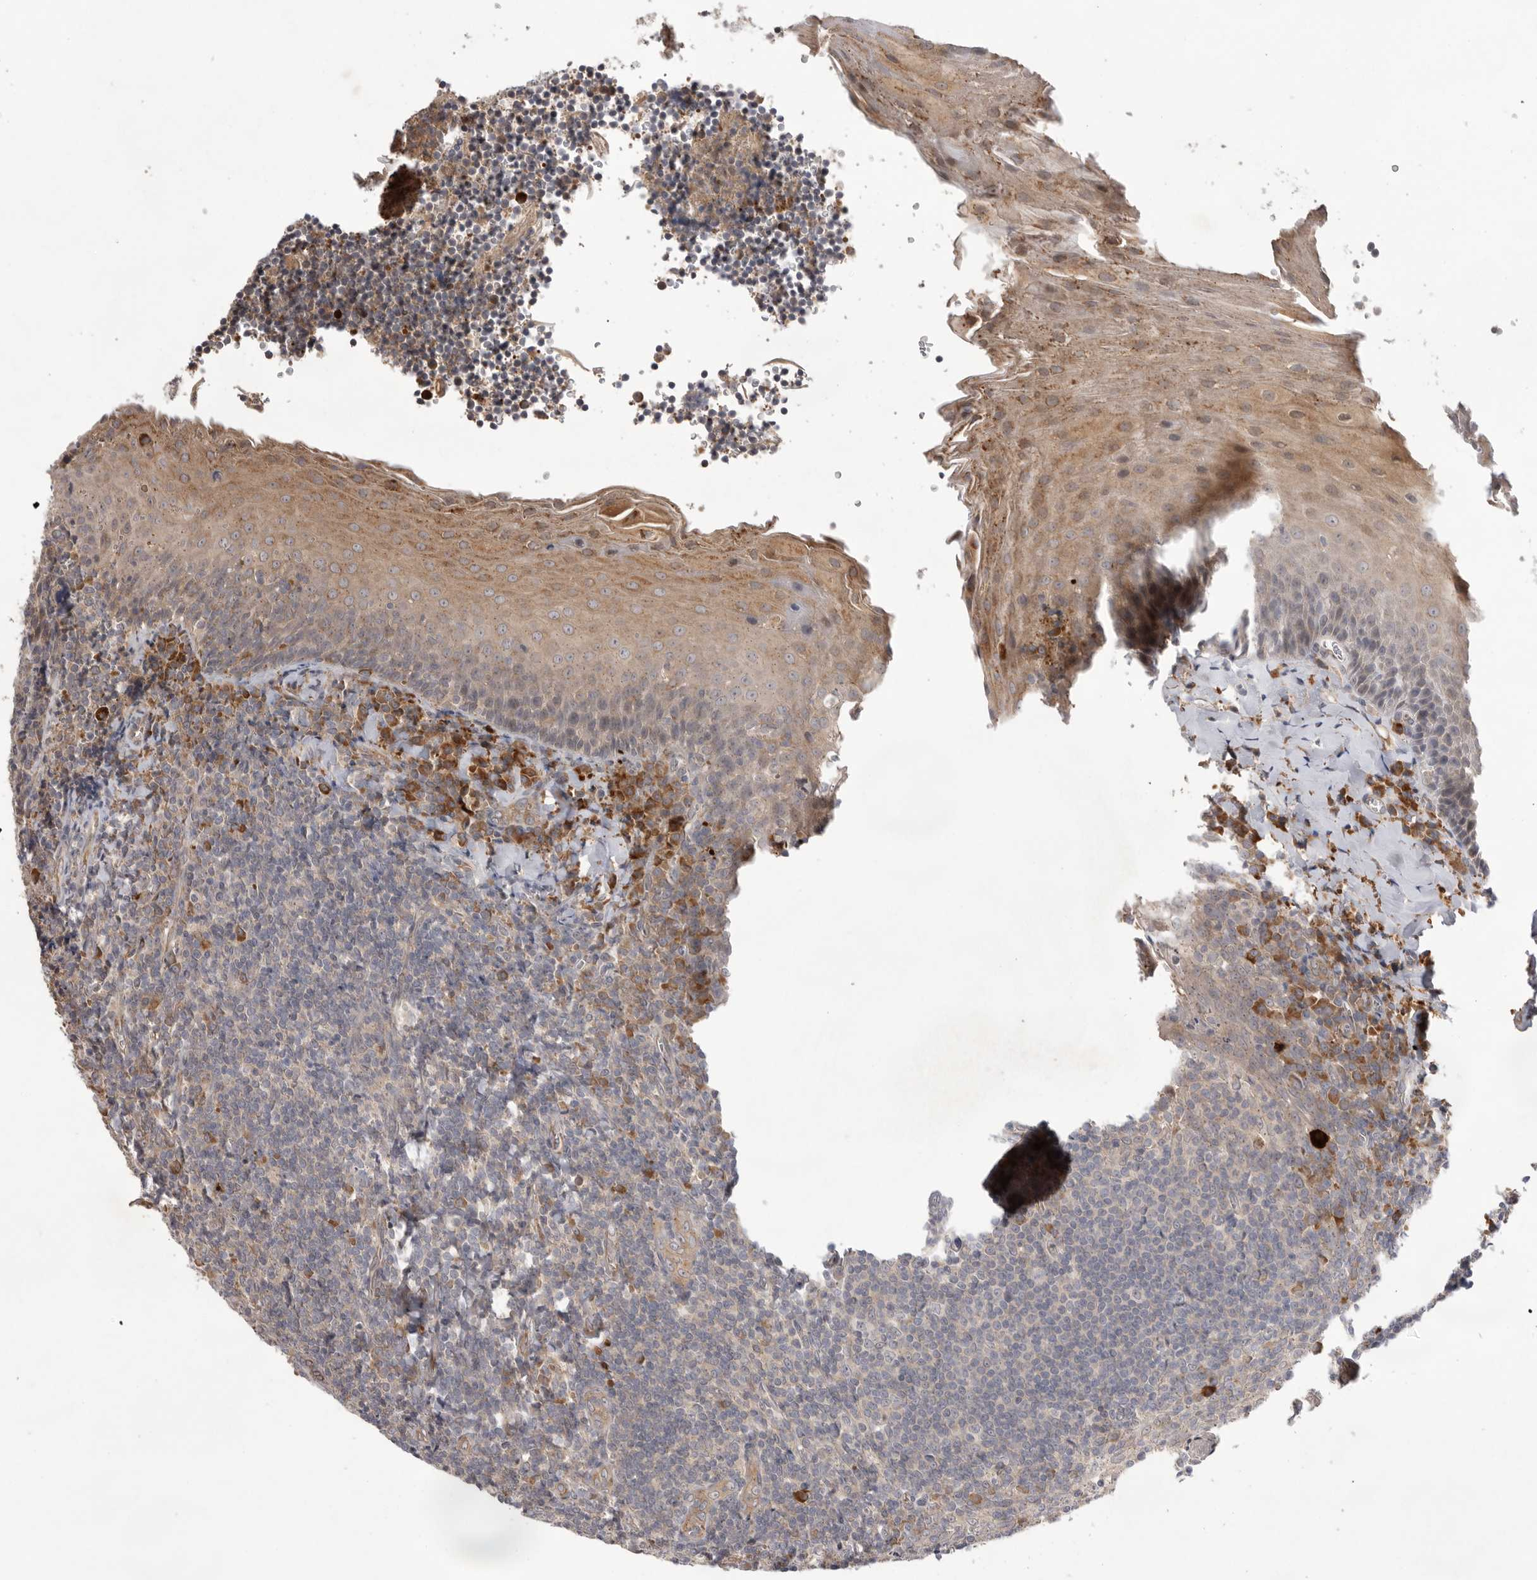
{"staining": {"intensity": "moderate", "quantity": "<25%", "location": "cytoplasmic/membranous"}, "tissue": "tonsil", "cell_type": "Germinal center cells", "image_type": "normal", "snomed": [{"axis": "morphology", "description": "Normal tissue, NOS"}, {"axis": "topography", "description": "Tonsil"}], "caption": "This image reveals benign tonsil stained with immunohistochemistry (IHC) to label a protein in brown. The cytoplasmic/membranous of germinal center cells show moderate positivity for the protein. Nuclei are counter-stained blue.", "gene": "NRCAM", "patient": {"sex": "male", "age": 27}}